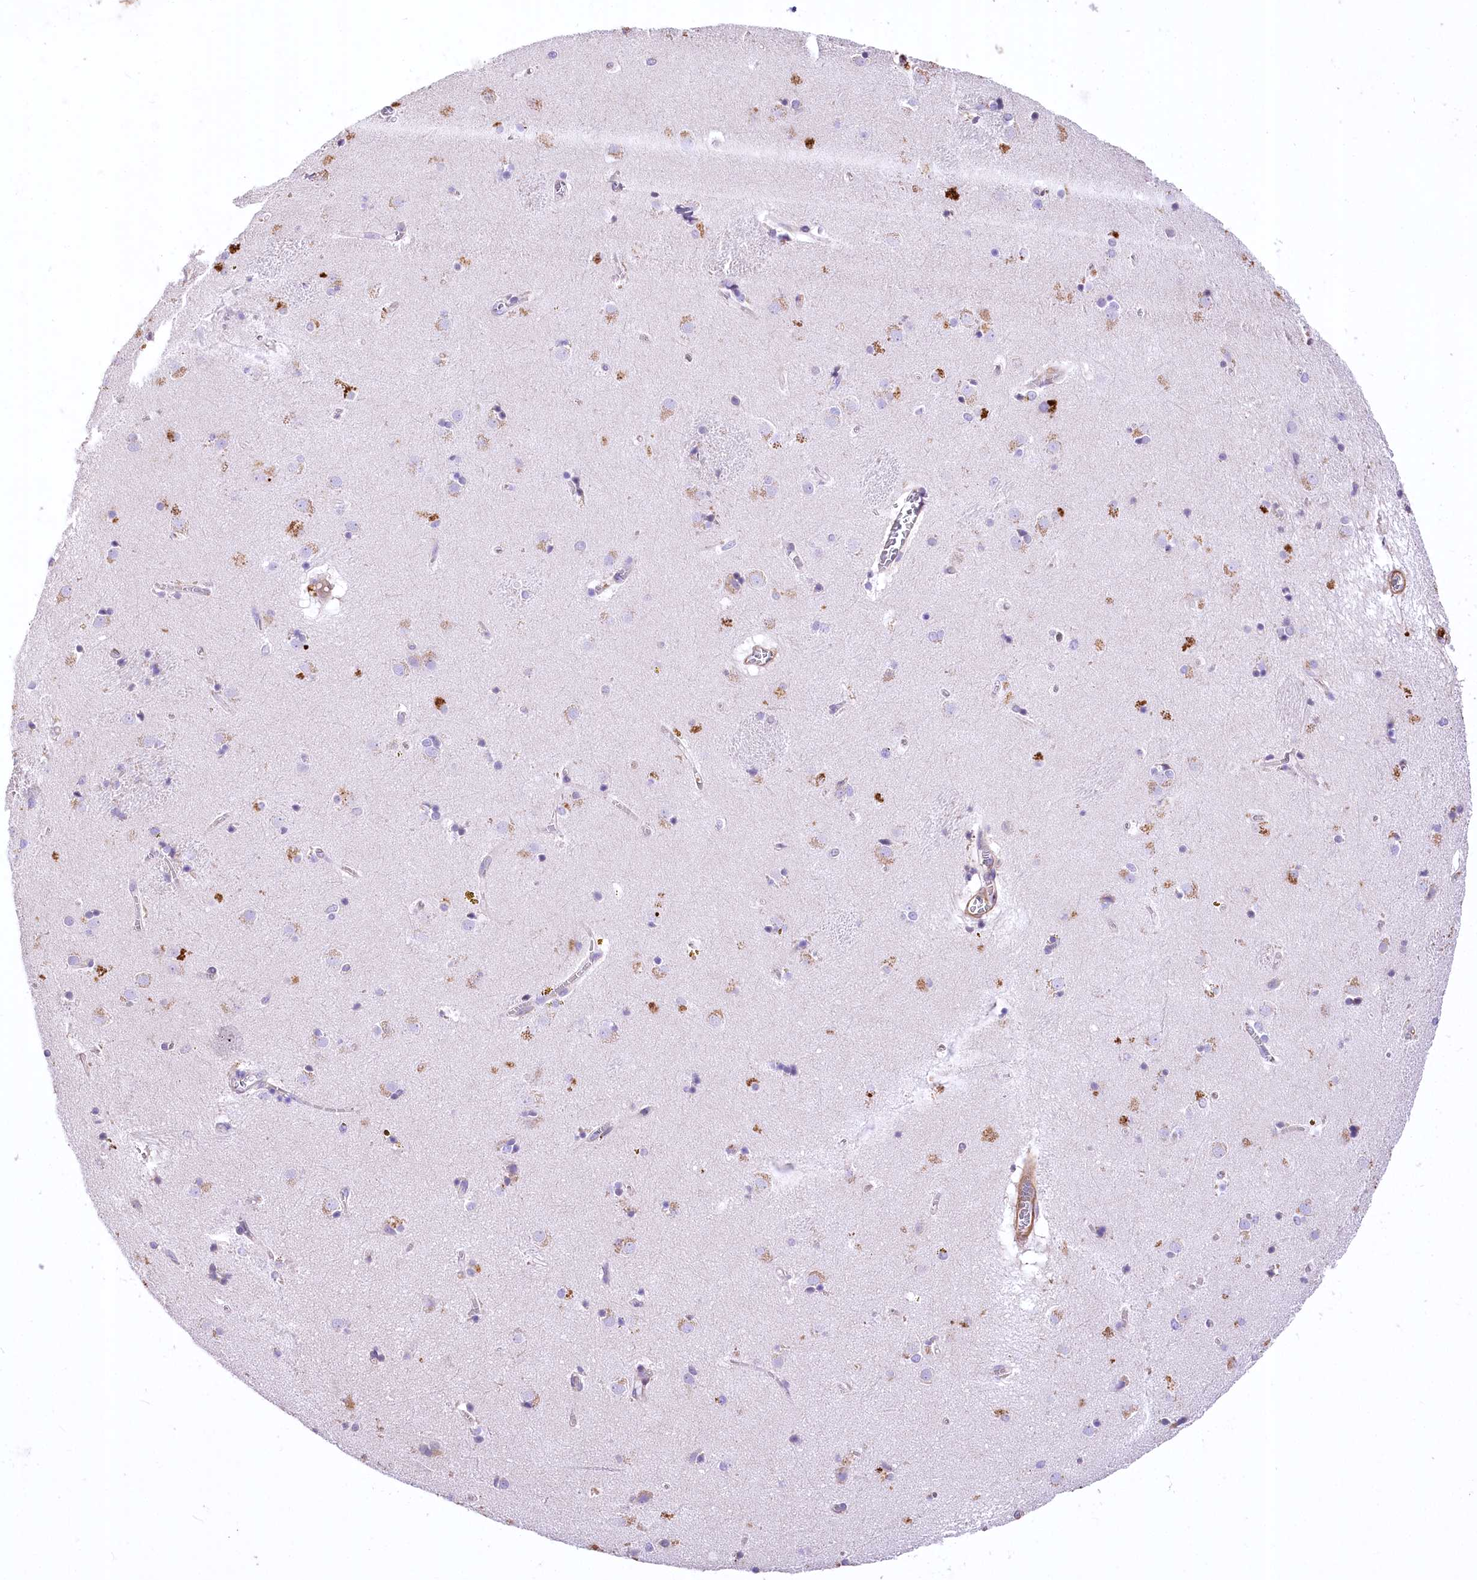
{"staining": {"intensity": "negative", "quantity": "none", "location": "none"}, "tissue": "caudate", "cell_type": "Glial cells", "image_type": "normal", "snomed": [{"axis": "morphology", "description": "Normal tissue, NOS"}, {"axis": "topography", "description": "Lateral ventricle wall"}], "caption": "An image of caudate stained for a protein demonstrates no brown staining in glial cells. (Immunohistochemistry, brightfield microscopy, high magnification).", "gene": "RDH16", "patient": {"sex": "male", "age": 70}}